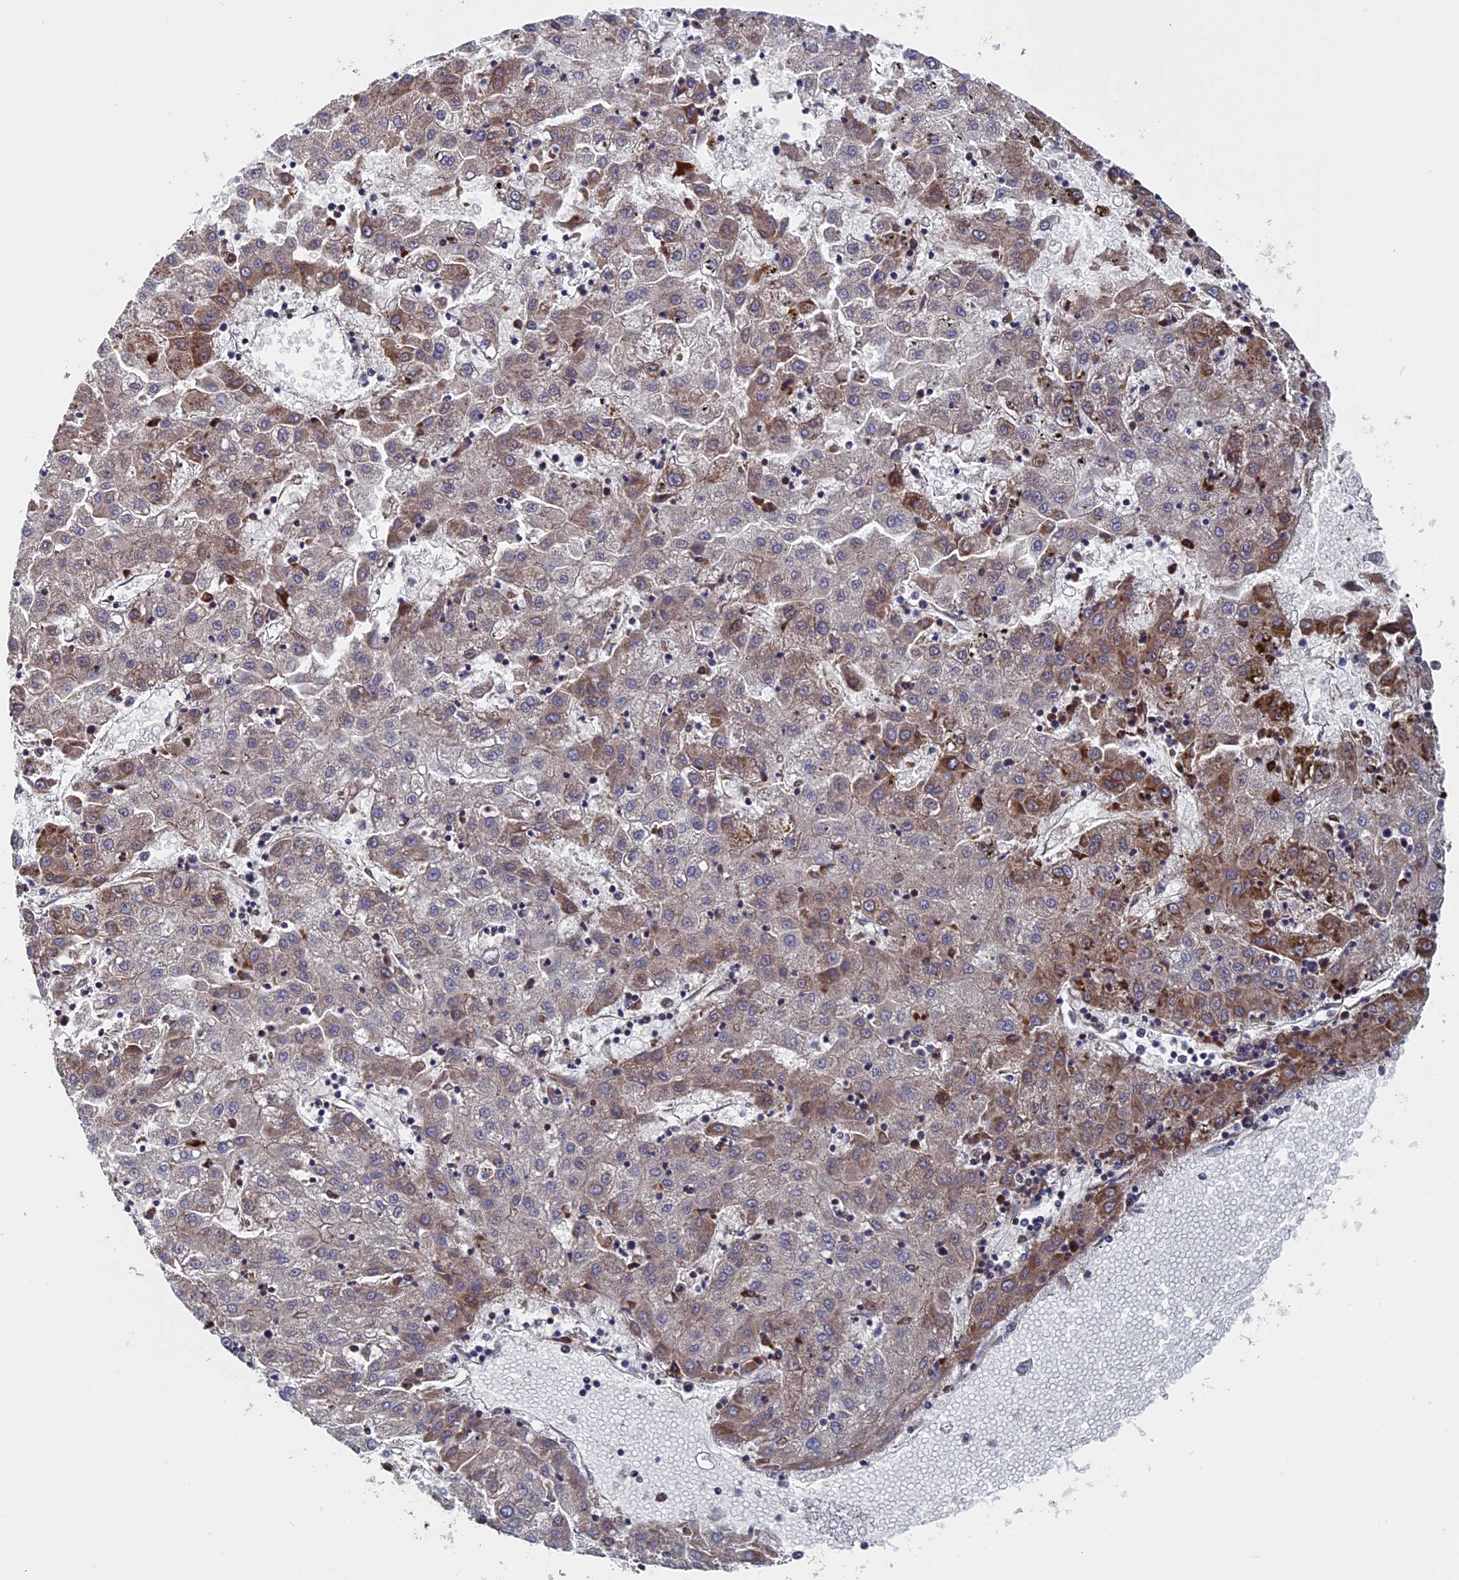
{"staining": {"intensity": "moderate", "quantity": "<25%", "location": "cytoplasmic/membranous"}, "tissue": "liver cancer", "cell_type": "Tumor cells", "image_type": "cancer", "snomed": [{"axis": "morphology", "description": "Carcinoma, Hepatocellular, NOS"}, {"axis": "topography", "description": "Liver"}], "caption": "Moderate cytoplasmic/membranous protein expression is seen in about <25% of tumor cells in liver cancer (hepatocellular carcinoma).", "gene": "DNAJC3", "patient": {"sex": "male", "age": 72}}